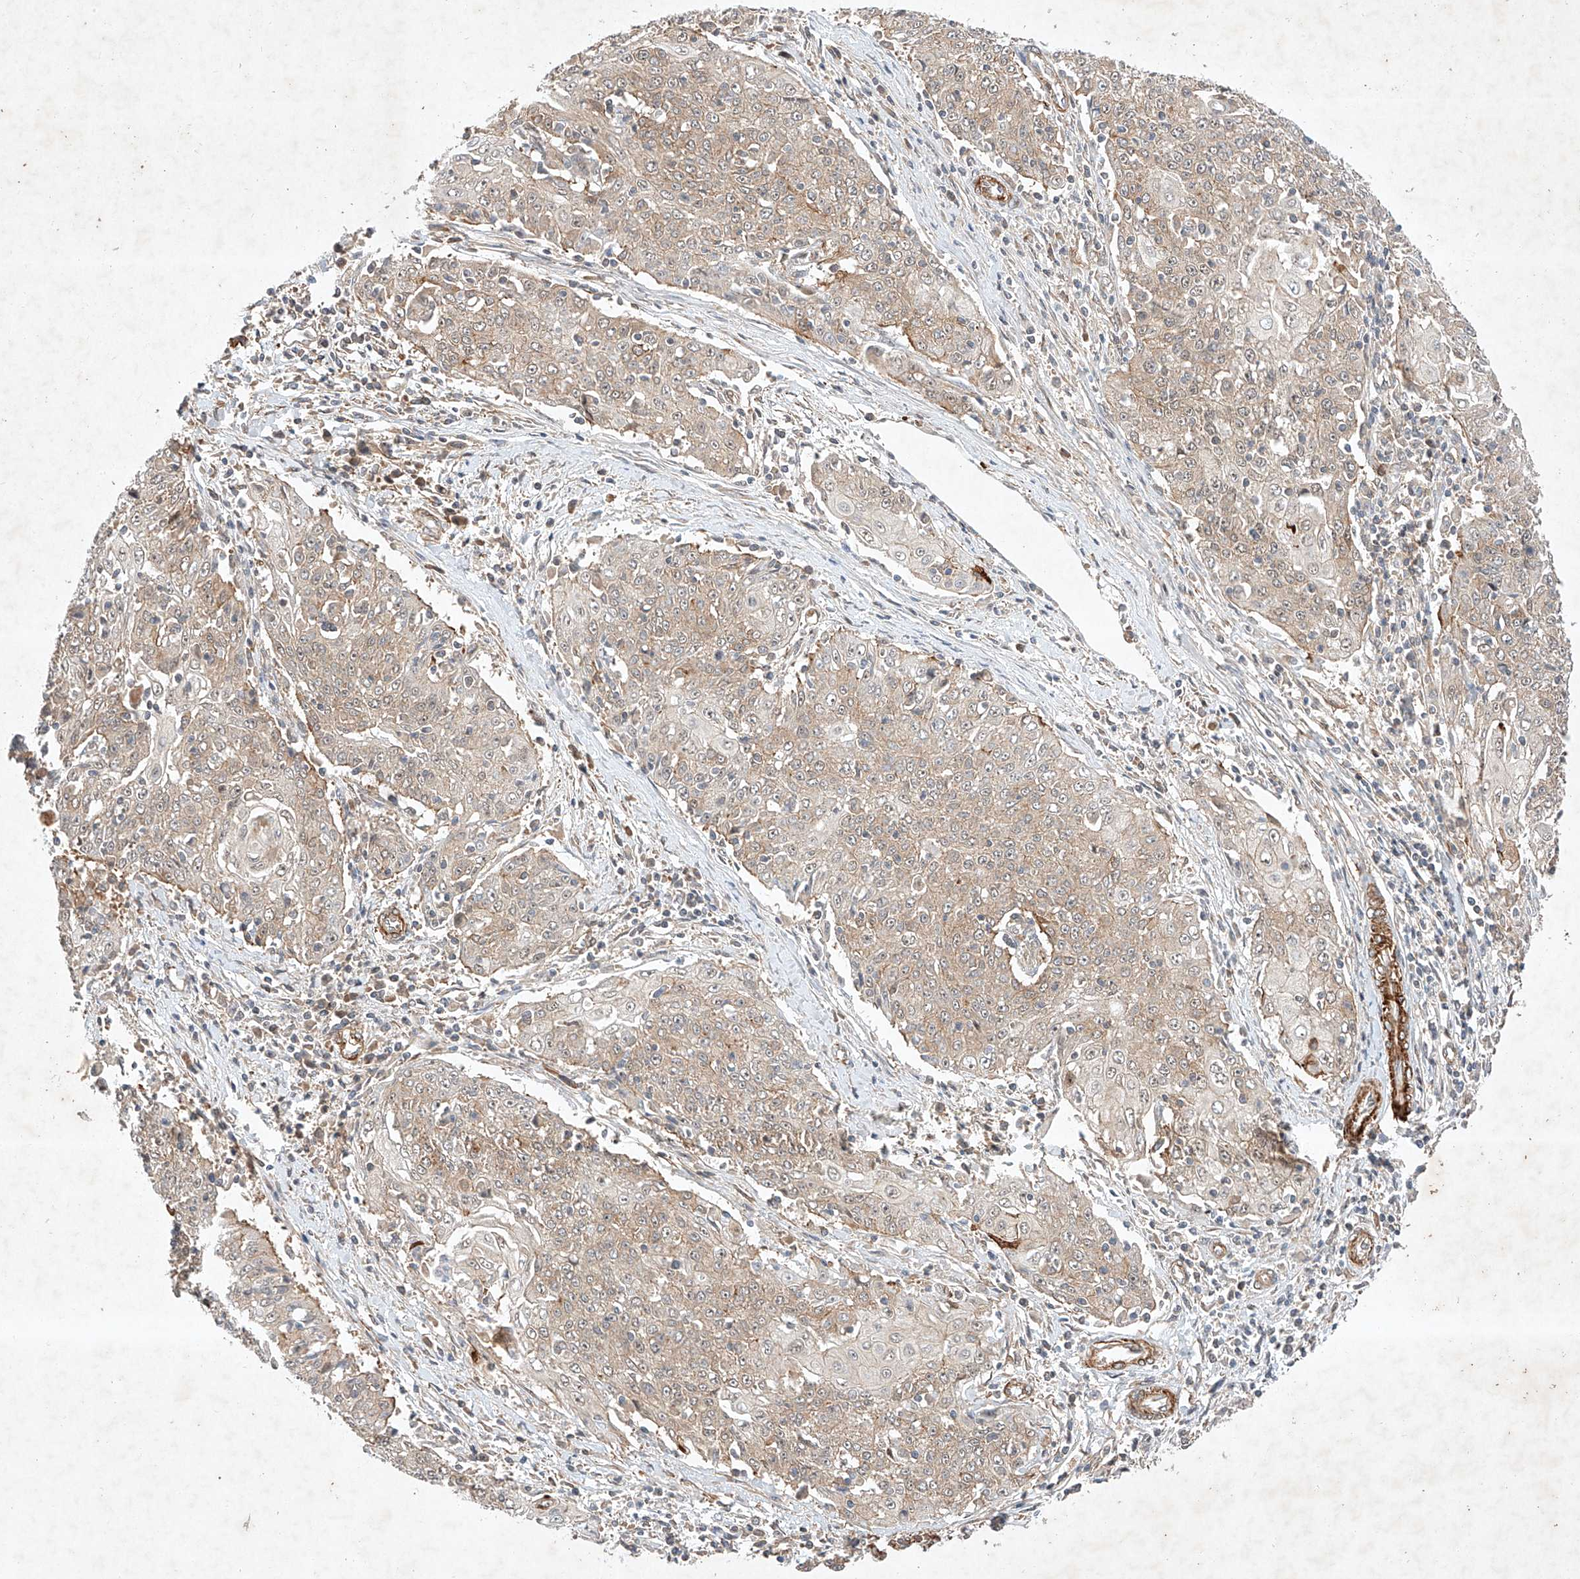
{"staining": {"intensity": "weak", "quantity": "<25%", "location": "cytoplasmic/membranous"}, "tissue": "cervical cancer", "cell_type": "Tumor cells", "image_type": "cancer", "snomed": [{"axis": "morphology", "description": "Squamous cell carcinoma, NOS"}, {"axis": "topography", "description": "Cervix"}], "caption": "This is an immunohistochemistry photomicrograph of cervical cancer (squamous cell carcinoma). There is no positivity in tumor cells.", "gene": "ARHGAP33", "patient": {"sex": "female", "age": 48}}